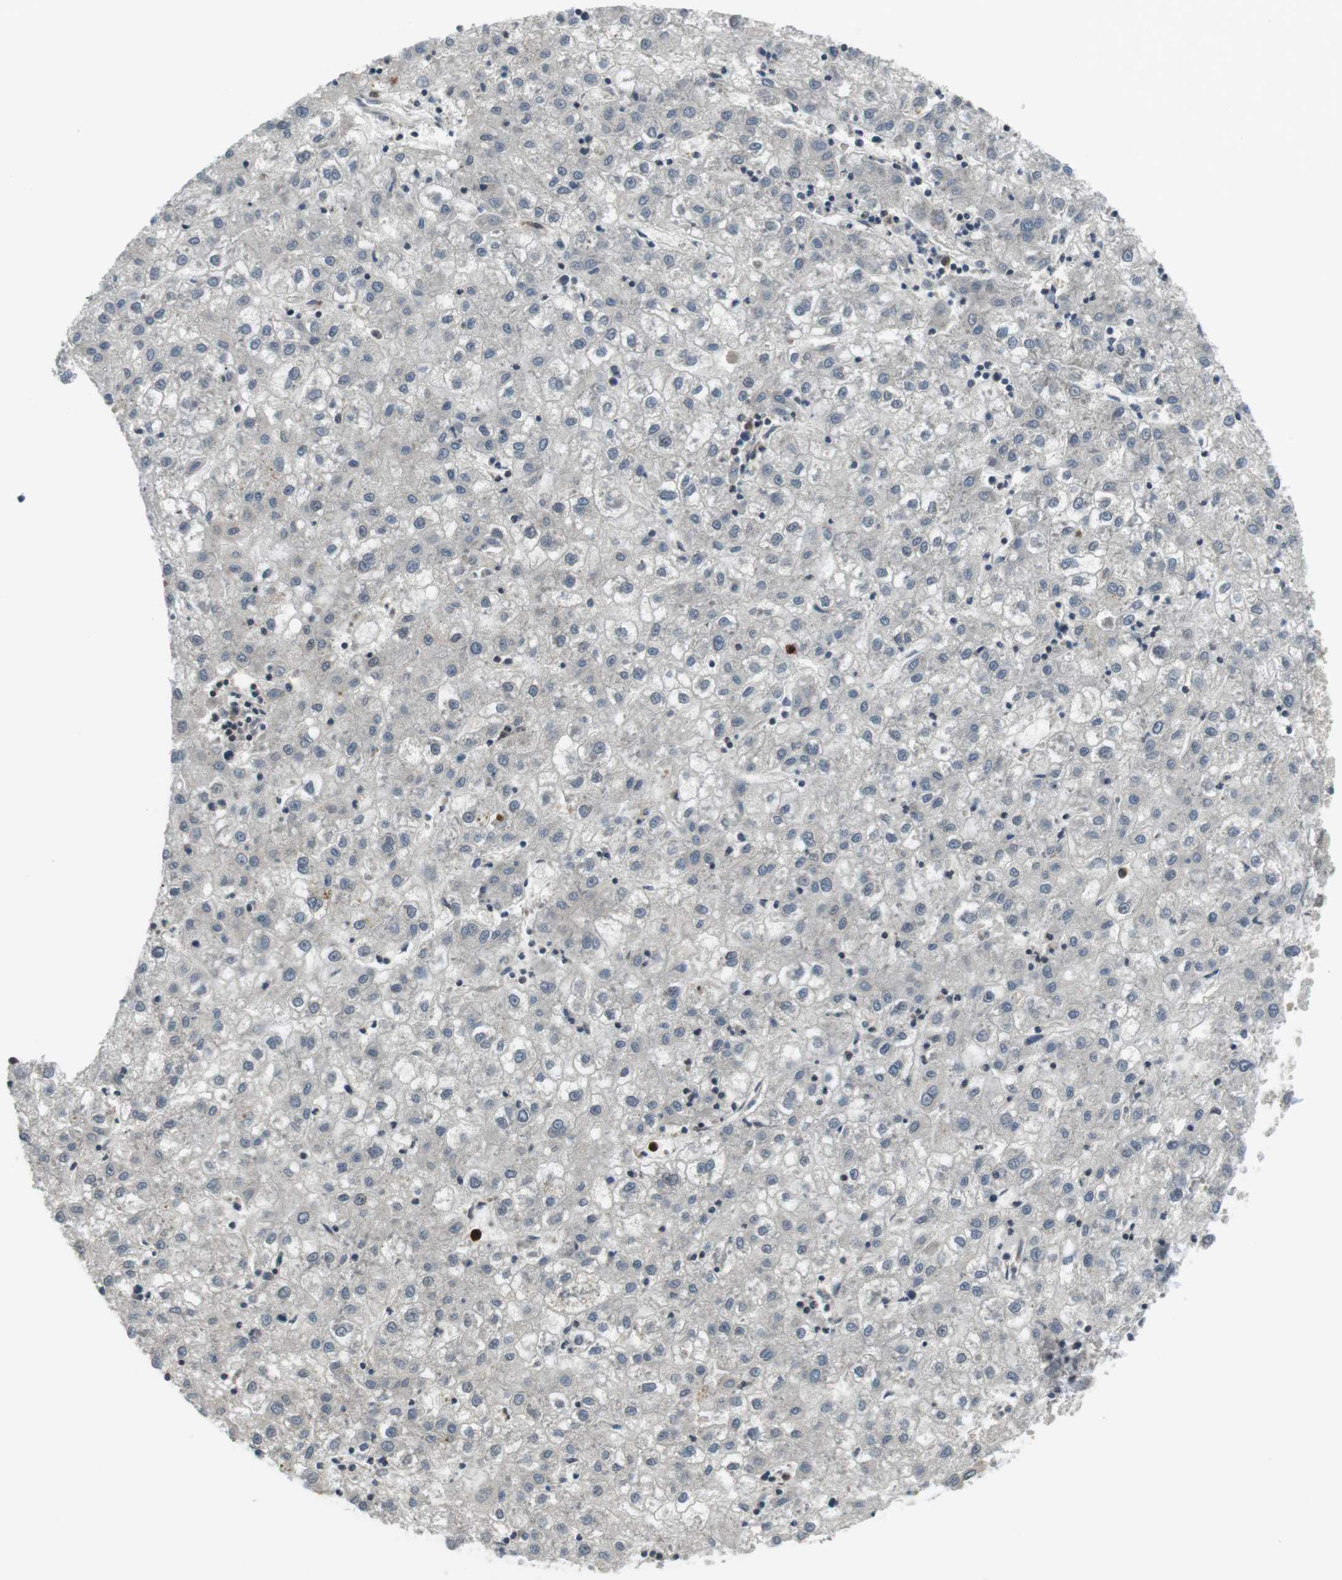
{"staining": {"intensity": "negative", "quantity": "none", "location": "none"}, "tissue": "liver cancer", "cell_type": "Tumor cells", "image_type": "cancer", "snomed": [{"axis": "morphology", "description": "Carcinoma, Hepatocellular, NOS"}, {"axis": "topography", "description": "Liver"}], "caption": "This is a histopathology image of IHC staining of hepatocellular carcinoma (liver), which shows no positivity in tumor cells.", "gene": "TMX4", "patient": {"sex": "male", "age": 72}}